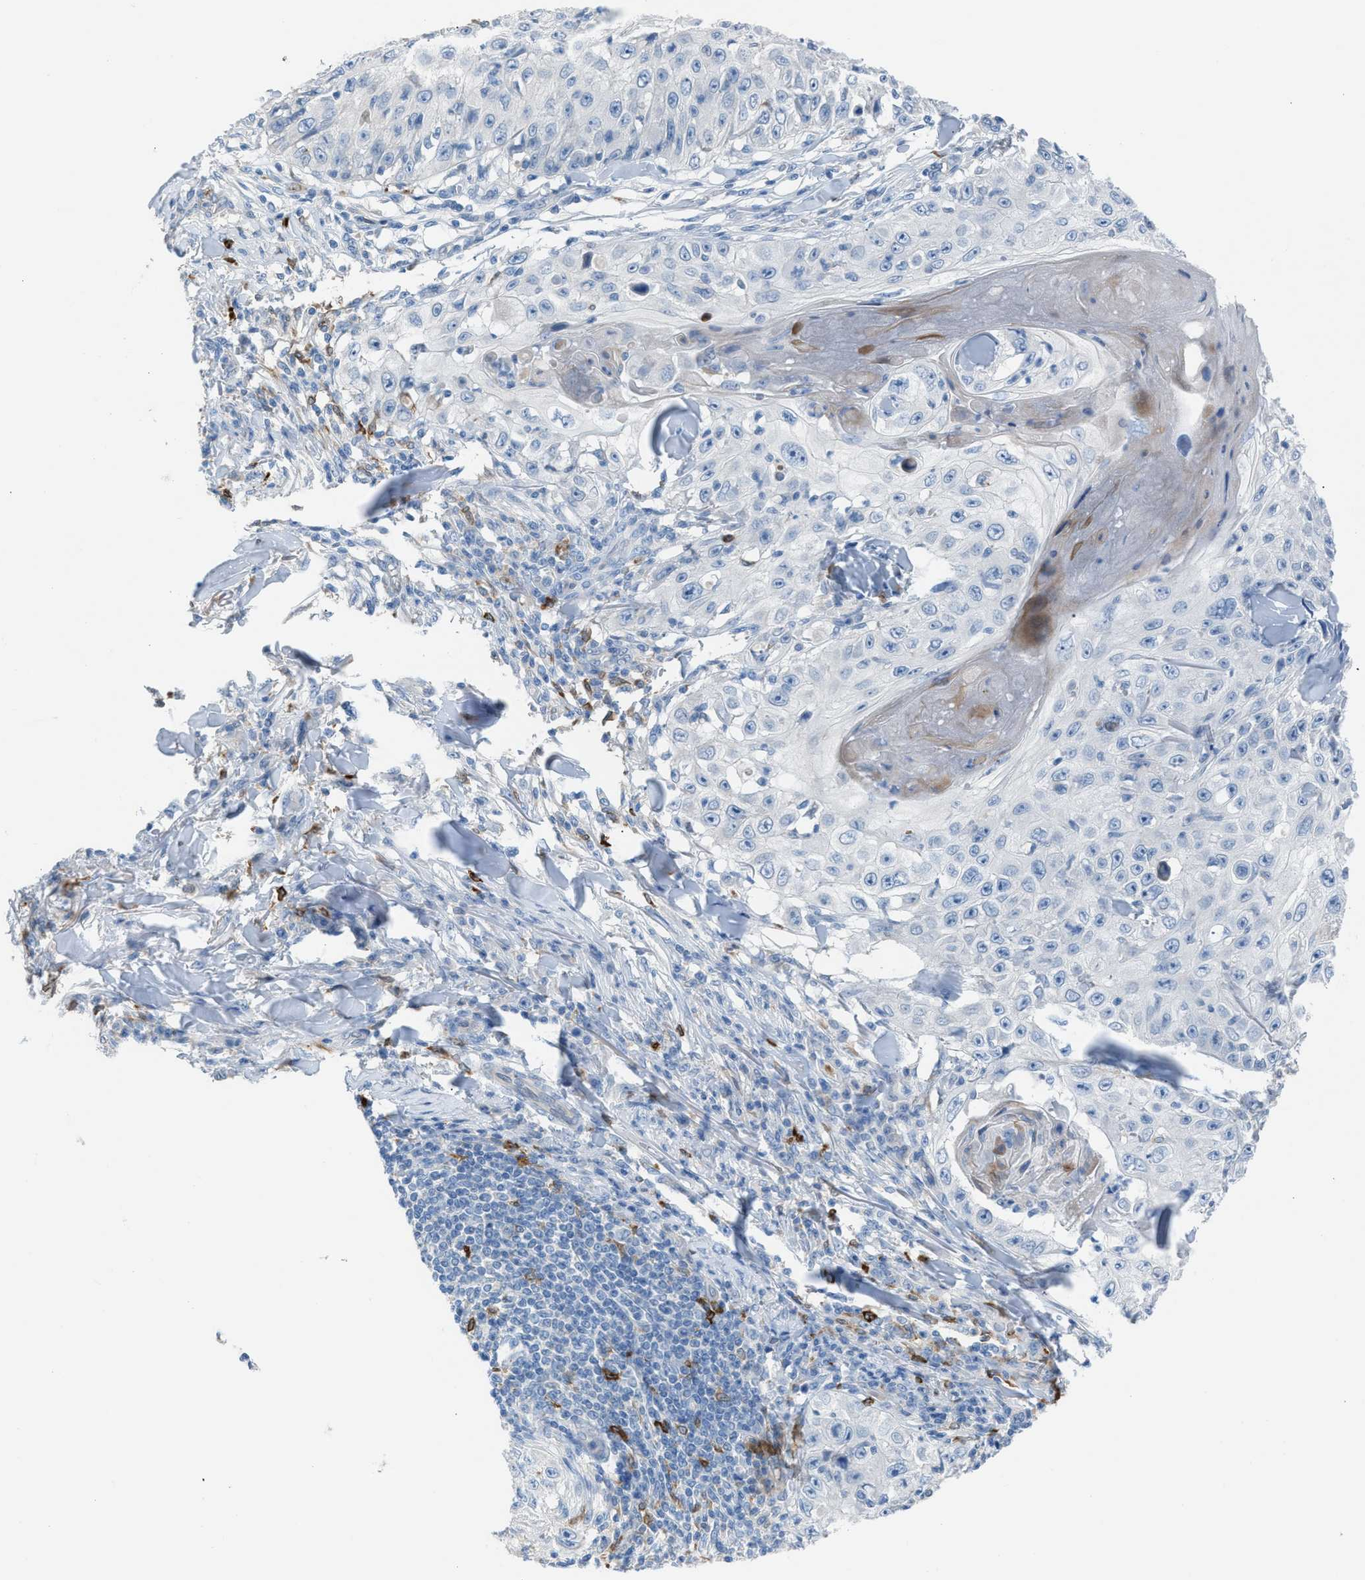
{"staining": {"intensity": "negative", "quantity": "none", "location": "none"}, "tissue": "skin cancer", "cell_type": "Tumor cells", "image_type": "cancer", "snomed": [{"axis": "morphology", "description": "Squamous cell carcinoma, NOS"}, {"axis": "topography", "description": "Skin"}], "caption": "Immunohistochemical staining of human squamous cell carcinoma (skin) shows no significant staining in tumor cells.", "gene": "CLEC10A", "patient": {"sex": "male", "age": 86}}